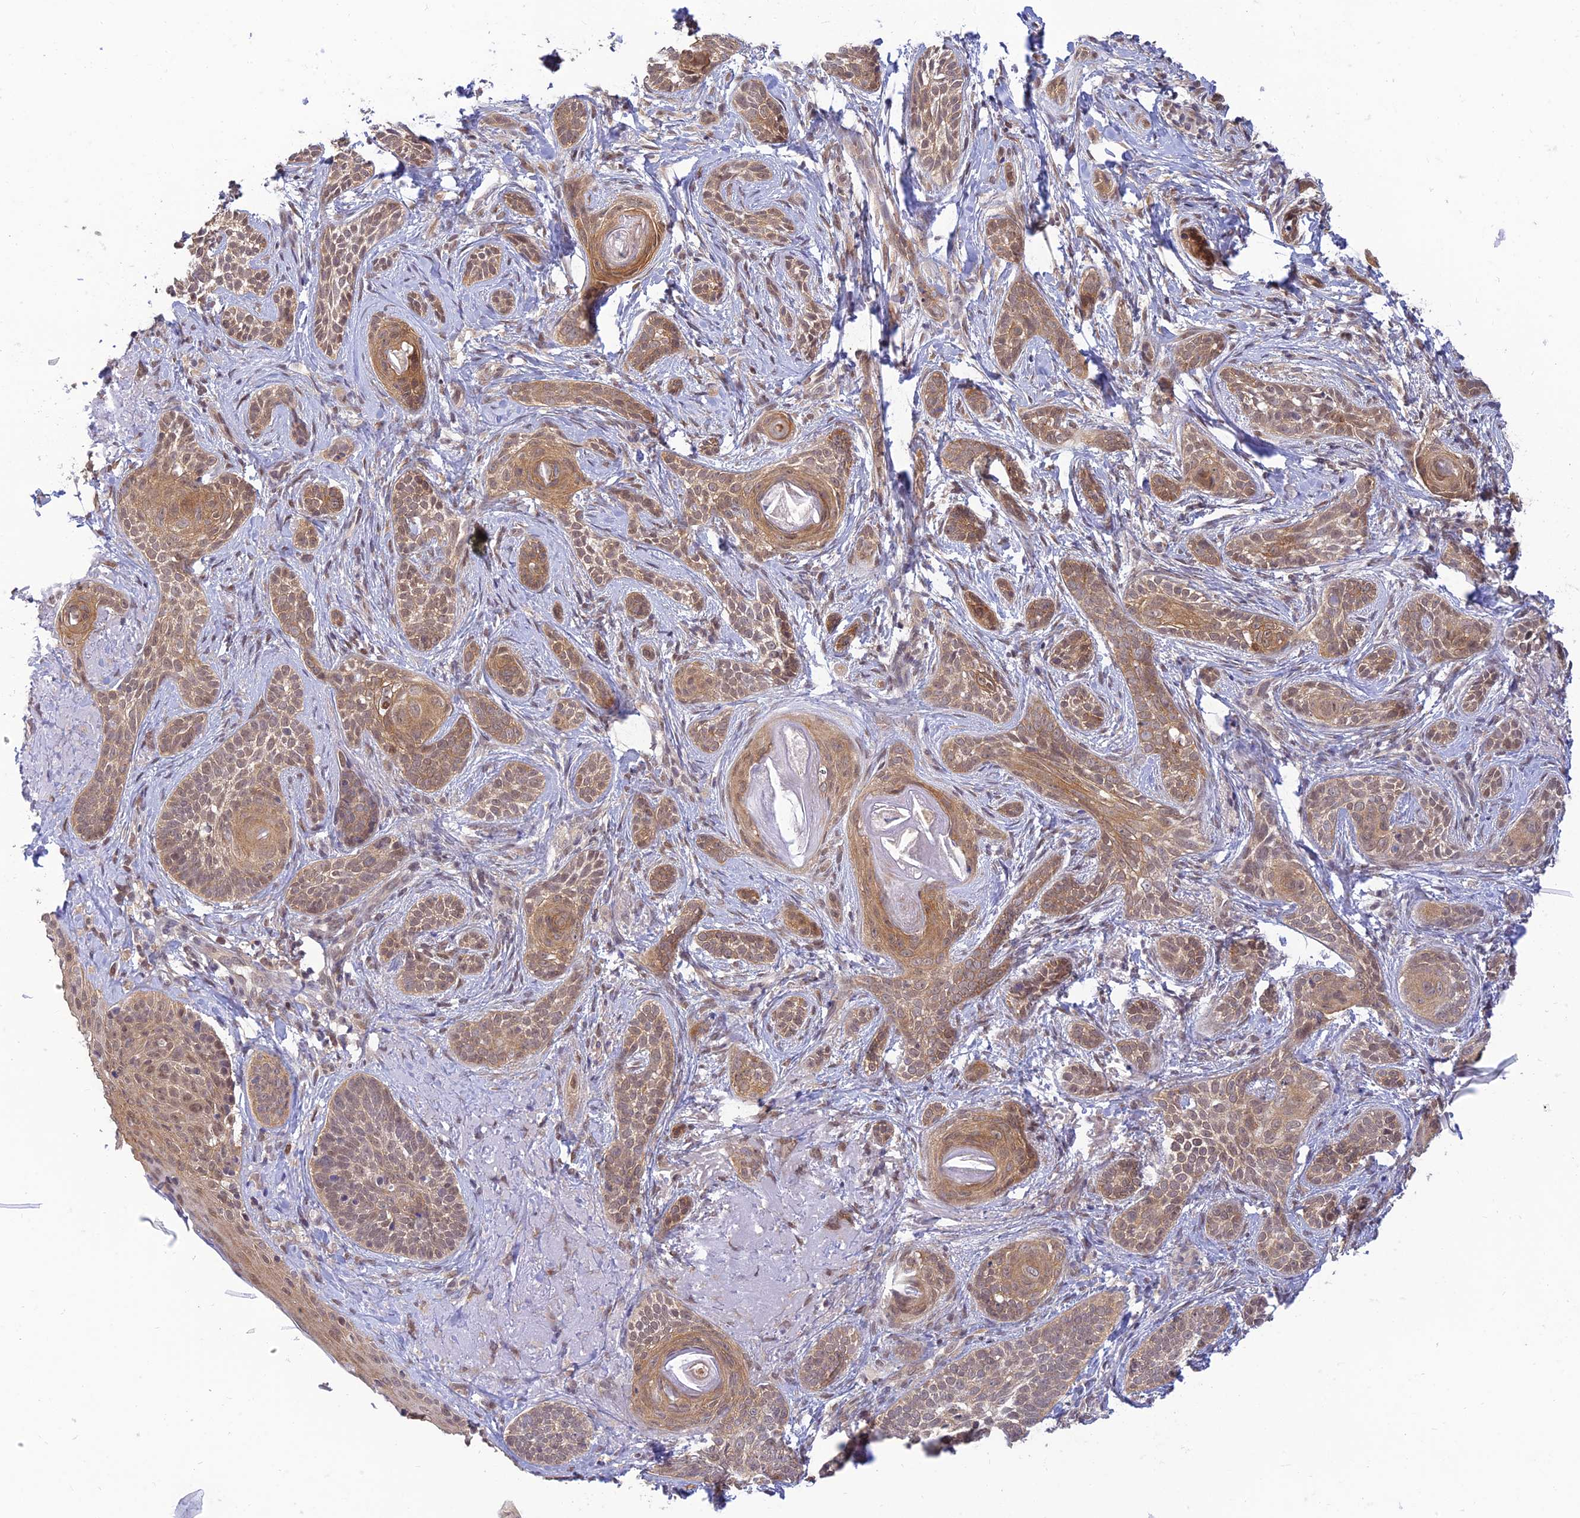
{"staining": {"intensity": "moderate", "quantity": ">75%", "location": "cytoplasmic/membranous,nuclear"}, "tissue": "skin cancer", "cell_type": "Tumor cells", "image_type": "cancer", "snomed": [{"axis": "morphology", "description": "Basal cell carcinoma"}, {"axis": "topography", "description": "Skin"}], "caption": "Tumor cells reveal medium levels of moderate cytoplasmic/membranous and nuclear positivity in approximately >75% of cells in human basal cell carcinoma (skin). The protein is shown in brown color, while the nuclei are stained blue.", "gene": "SKIC8", "patient": {"sex": "male", "age": 71}}